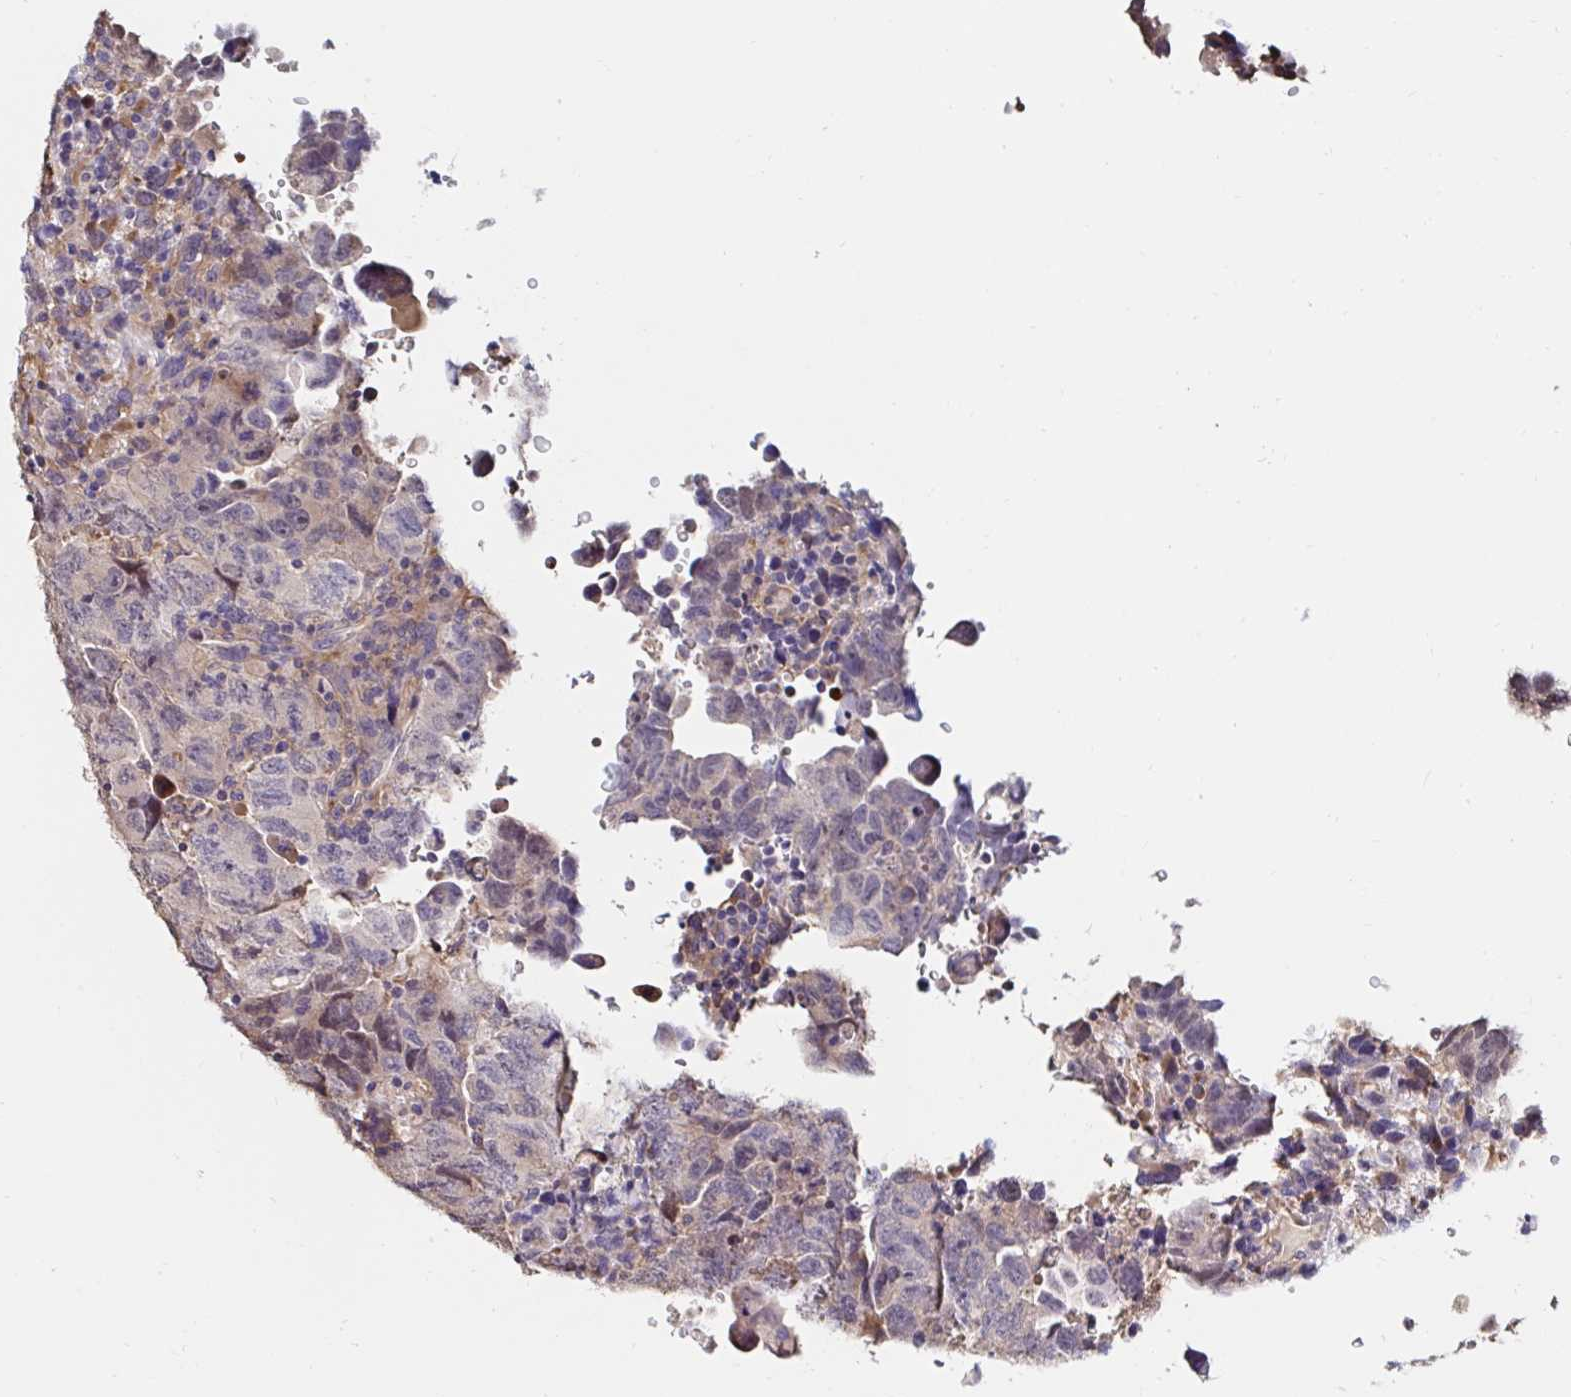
{"staining": {"intensity": "negative", "quantity": "none", "location": "none"}, "tissue": "testis cancer", "cell_type": "Tumor cells", "image_type": "cancer", "snomed": [{"axis": "morphology", "description": "Carcinoma, Embryonal, NOS"}, {"axis": "topography", "description": "Testis"}], "caption": "Human testis cancer stained for a protein using immunohistochemistry (IHC) shows no expression in tumor cells.", "gene": "RSRP1", "patient": {"sex": "male", "age": 24}}